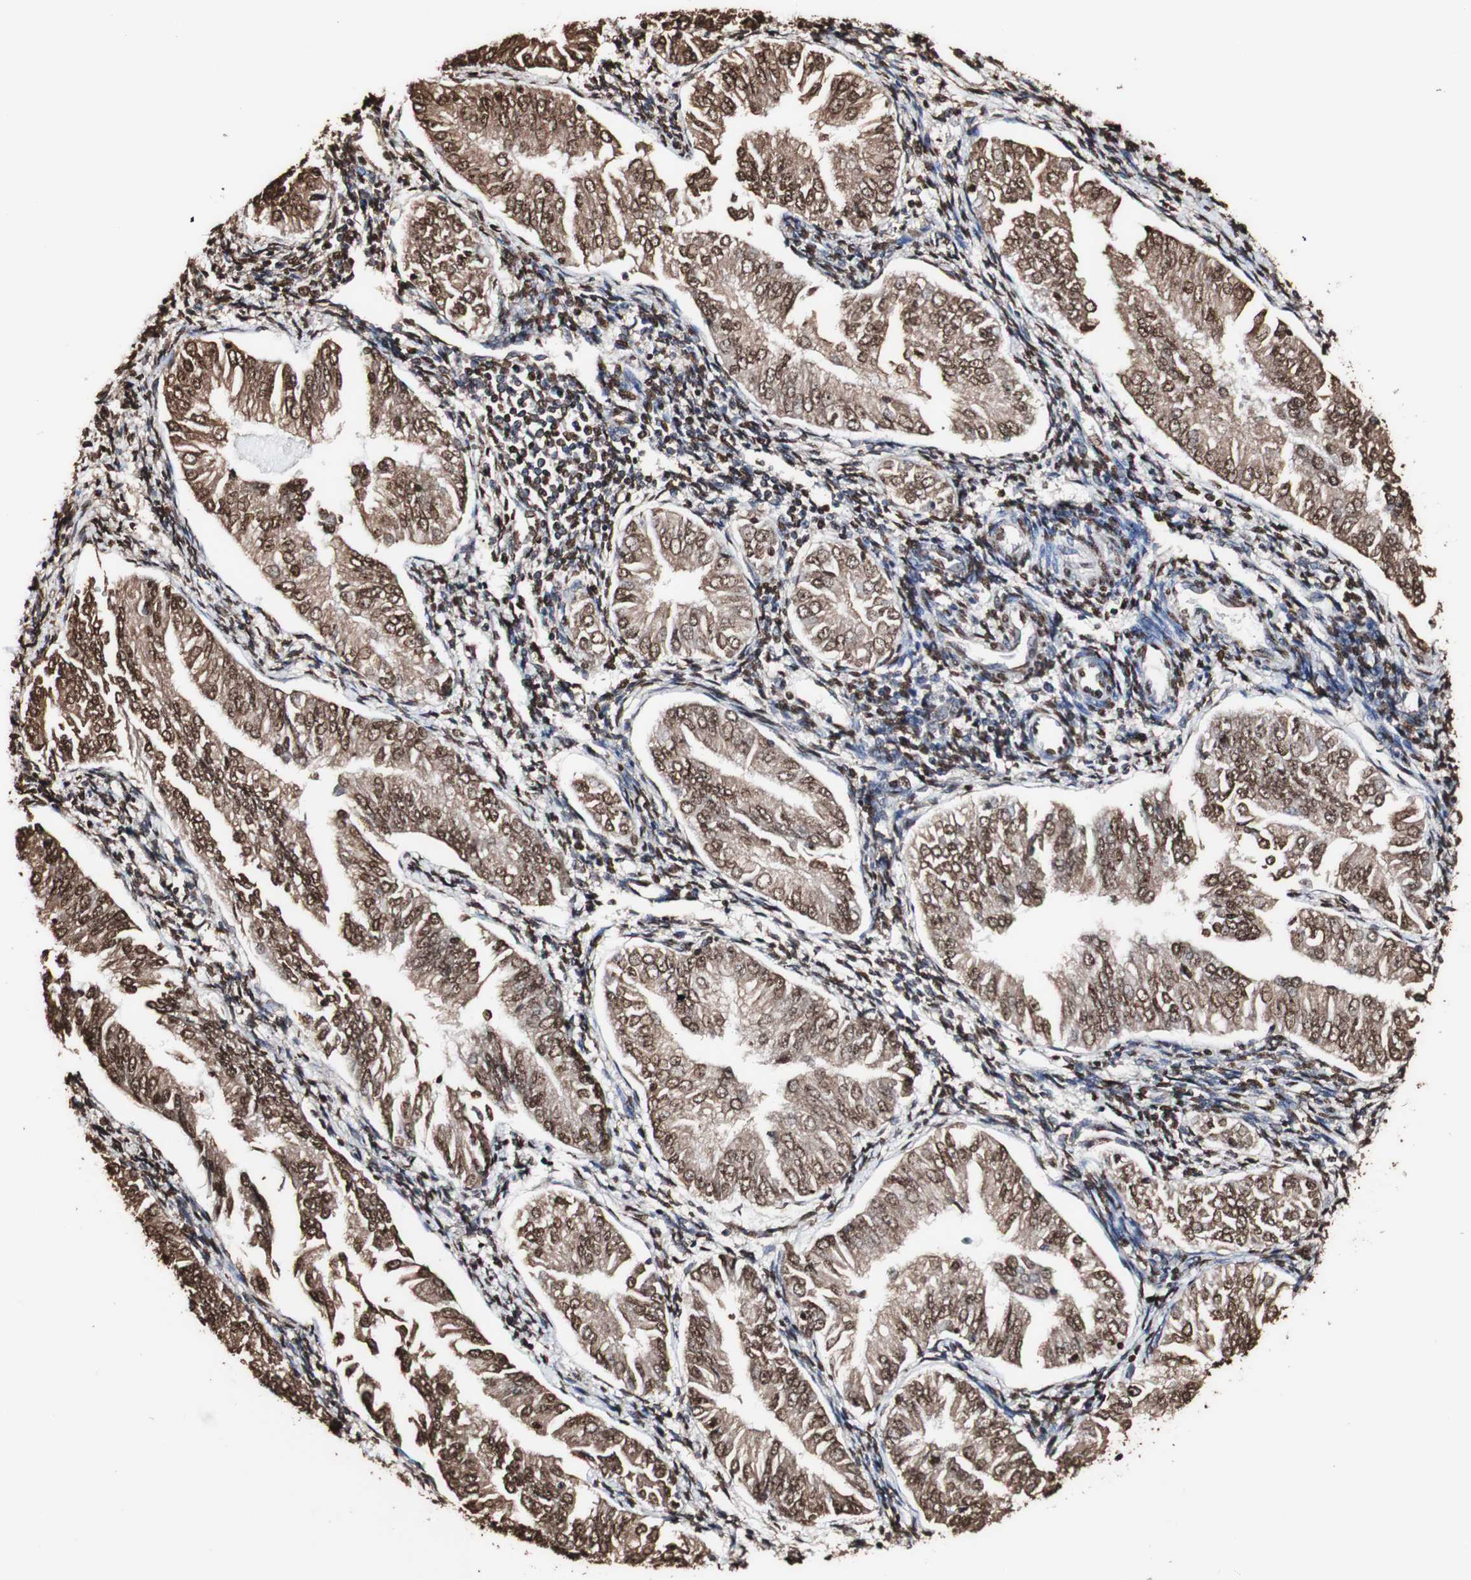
{"staining": {"intensity": "strong", "quantity": ">75%", "location": "cytoplasmic/membranous,nuclear"}, "tissue": "endometrial cancer", "cell_type": "Tumor cells", "image_type": "cancer", "snomed": [{"axis": "morphology", "description": "Adenocarcinoma, NOS"}, {"axis": "topography", "description": "Endometrium"}], "caption": "Immunohistochemical staining of human endometrial cancer shows strong cytoplasmic/membranous and nuclear protein positivity in about >75% of tumor cells.", "gene": "PIDD1", "patient": {"sex": "female", "age": 53}}